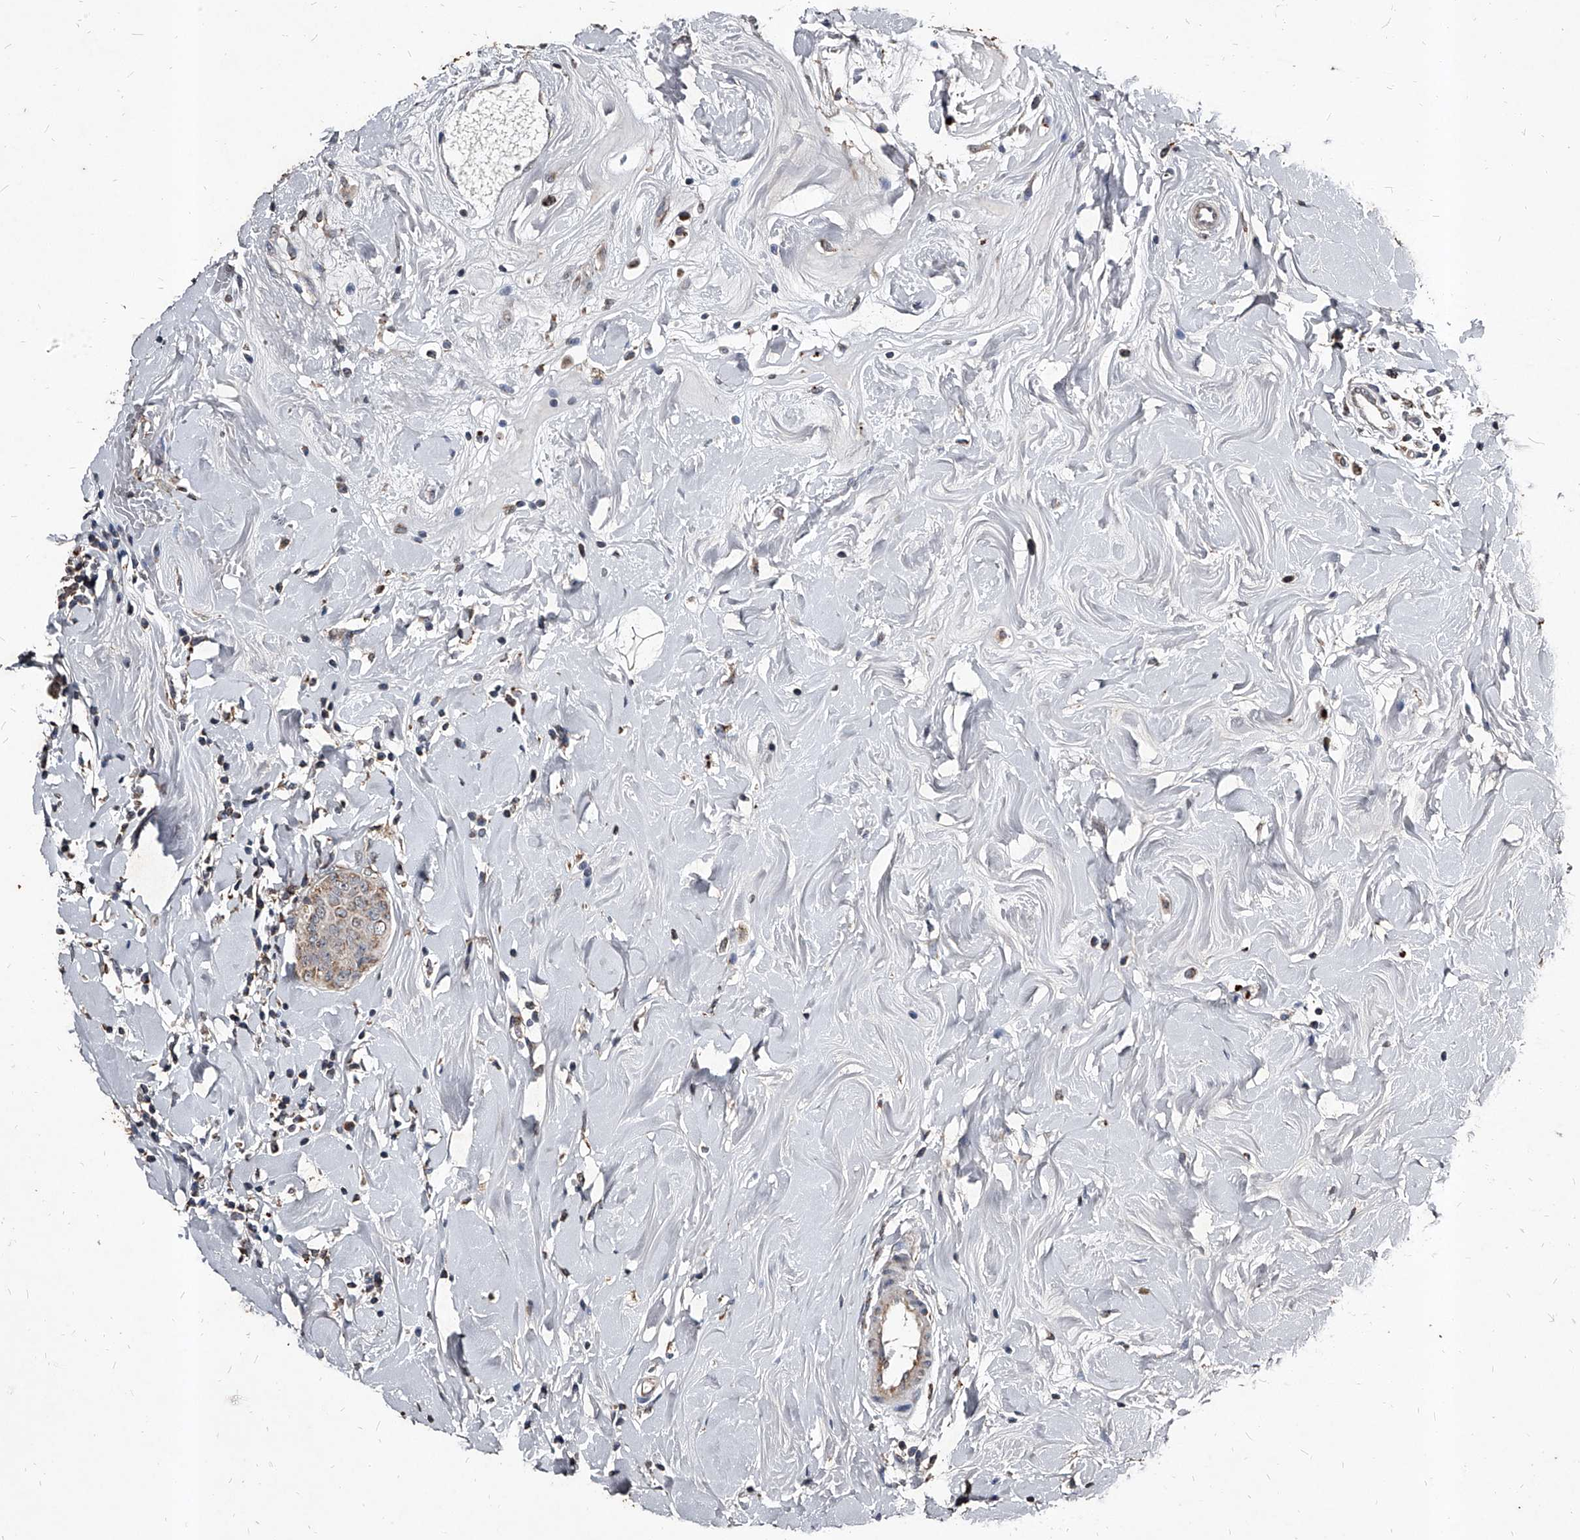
{"staining": {"intensity": "weak", "quantity": ">75%", "location": "cytoplasmic/membranous"}, "tissue": "breast cancer", "cell_type": "Tumor cells", "image_type": "cancer", "snomed": [{"axis": "morphology", "description": "Normal tissue, NOS"}, {"axis": "morphology", "description": "Duct carcinoma"}, {"axis": "topography", "description": "Breast"}], "caption": "Human breast infiltrating ductal carcinoma stained with a brown dye reveals weak cytoplasmic/membranous positive staining in approximately >75% of tumor cells.", "gene": "GPR183", "patient": {"sex": "female", "age": 40}}